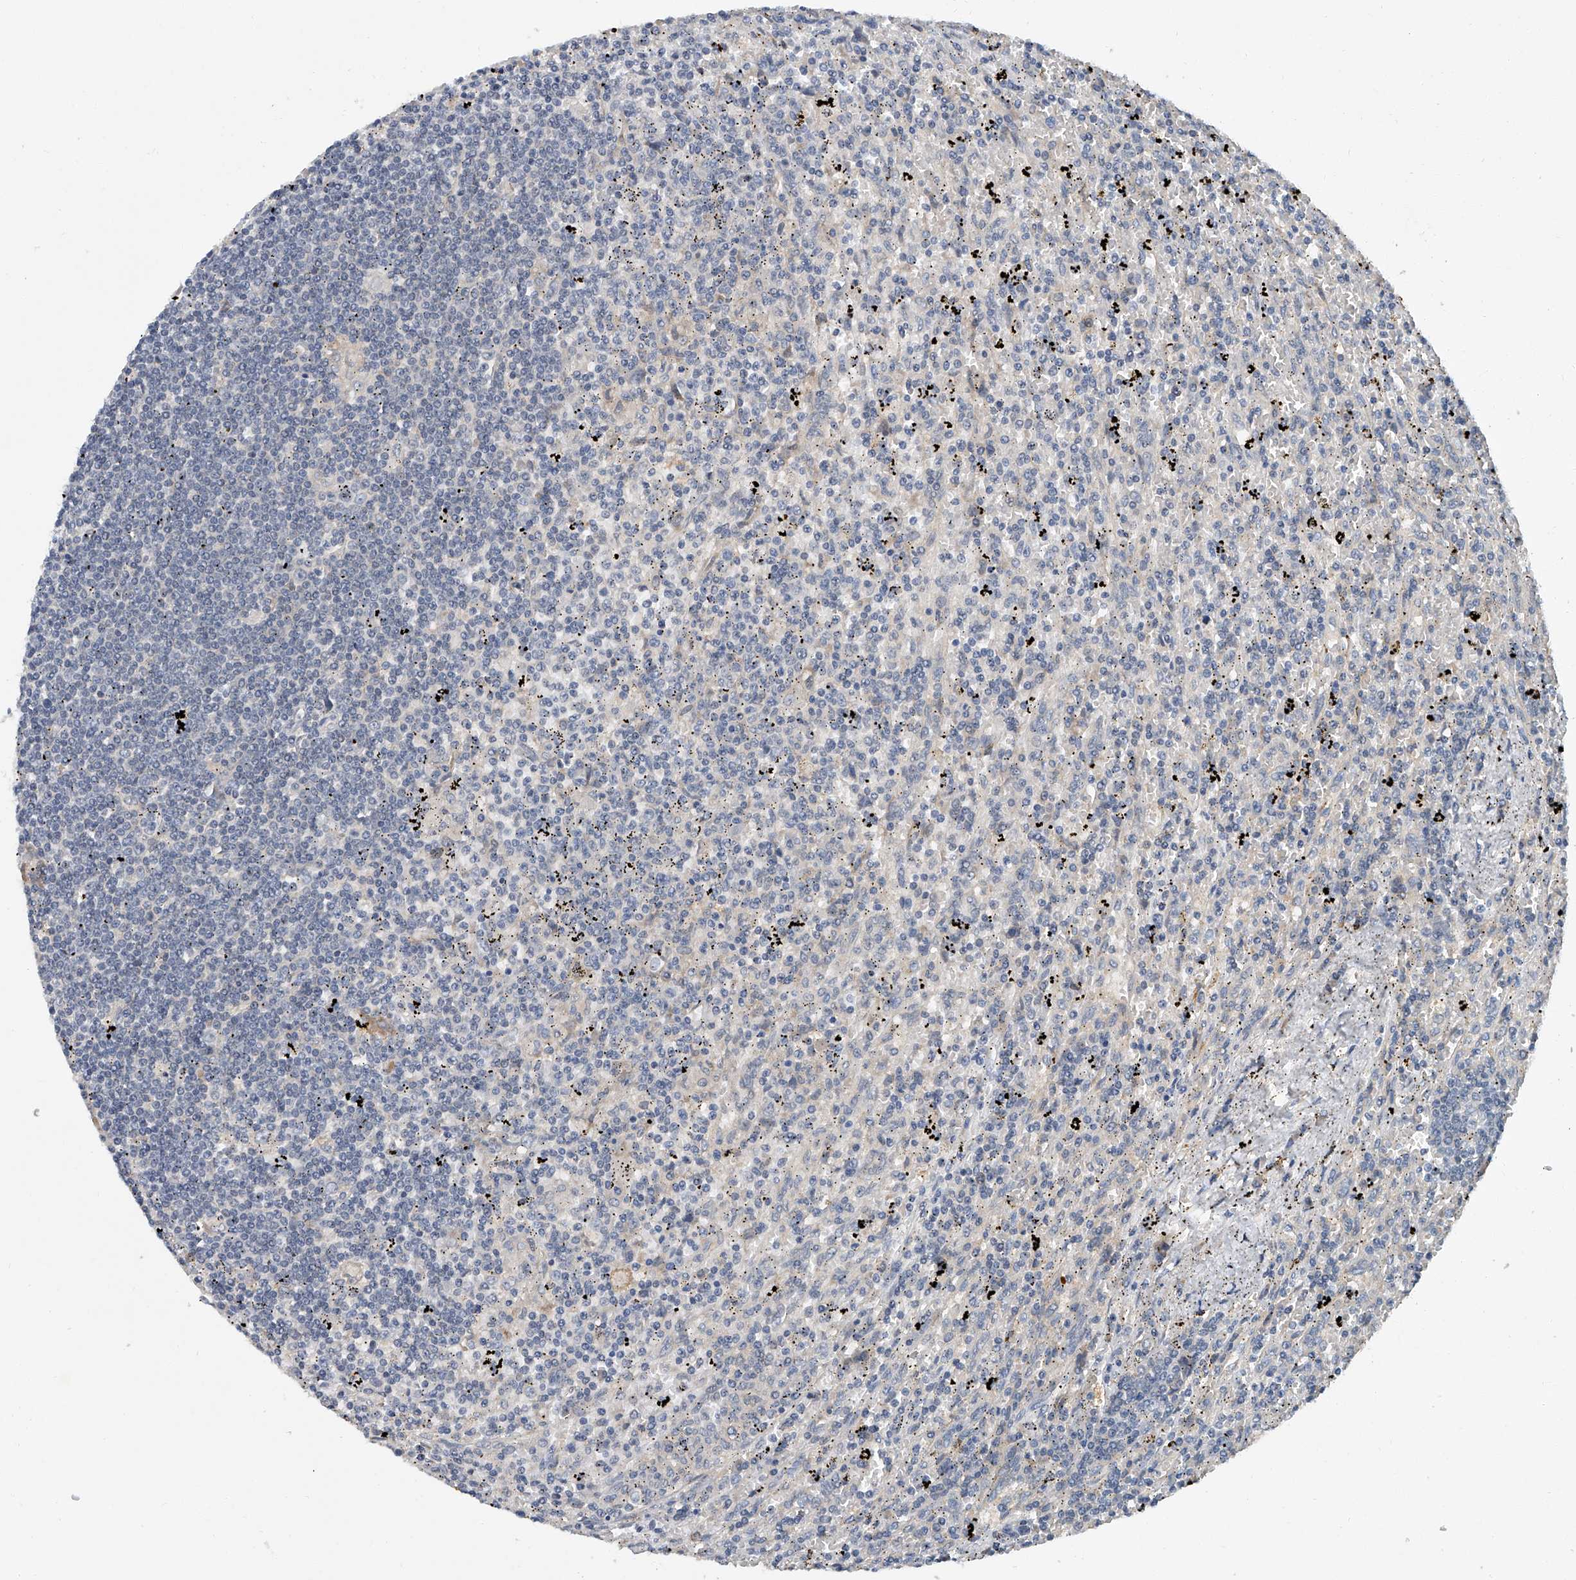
{"staining": {"intensity": "negative", "quantity": "none", "location": "none"}, "tissue": "lymphoma", "cell_type": "Tumor cells", "image_type": "cancer", "snomed": [{"axis": "morphology", "description": "Malignant lymphoma, non-Hodgkin's type, Low grade"}, {"axis": "topography", "description": "Spleen"}], "caption": "DAB immunohistochemical staining of lymphoma reveals no significant positivity in tumor cells. (Stains: DAB (3,3'-diaminobenzidine) IHC with hematoxylin counter stain, Microscopy: brightfield microscopy at high magnification).", "gene": "JAG2", "patient": {"sex": "male", "age": 76}}